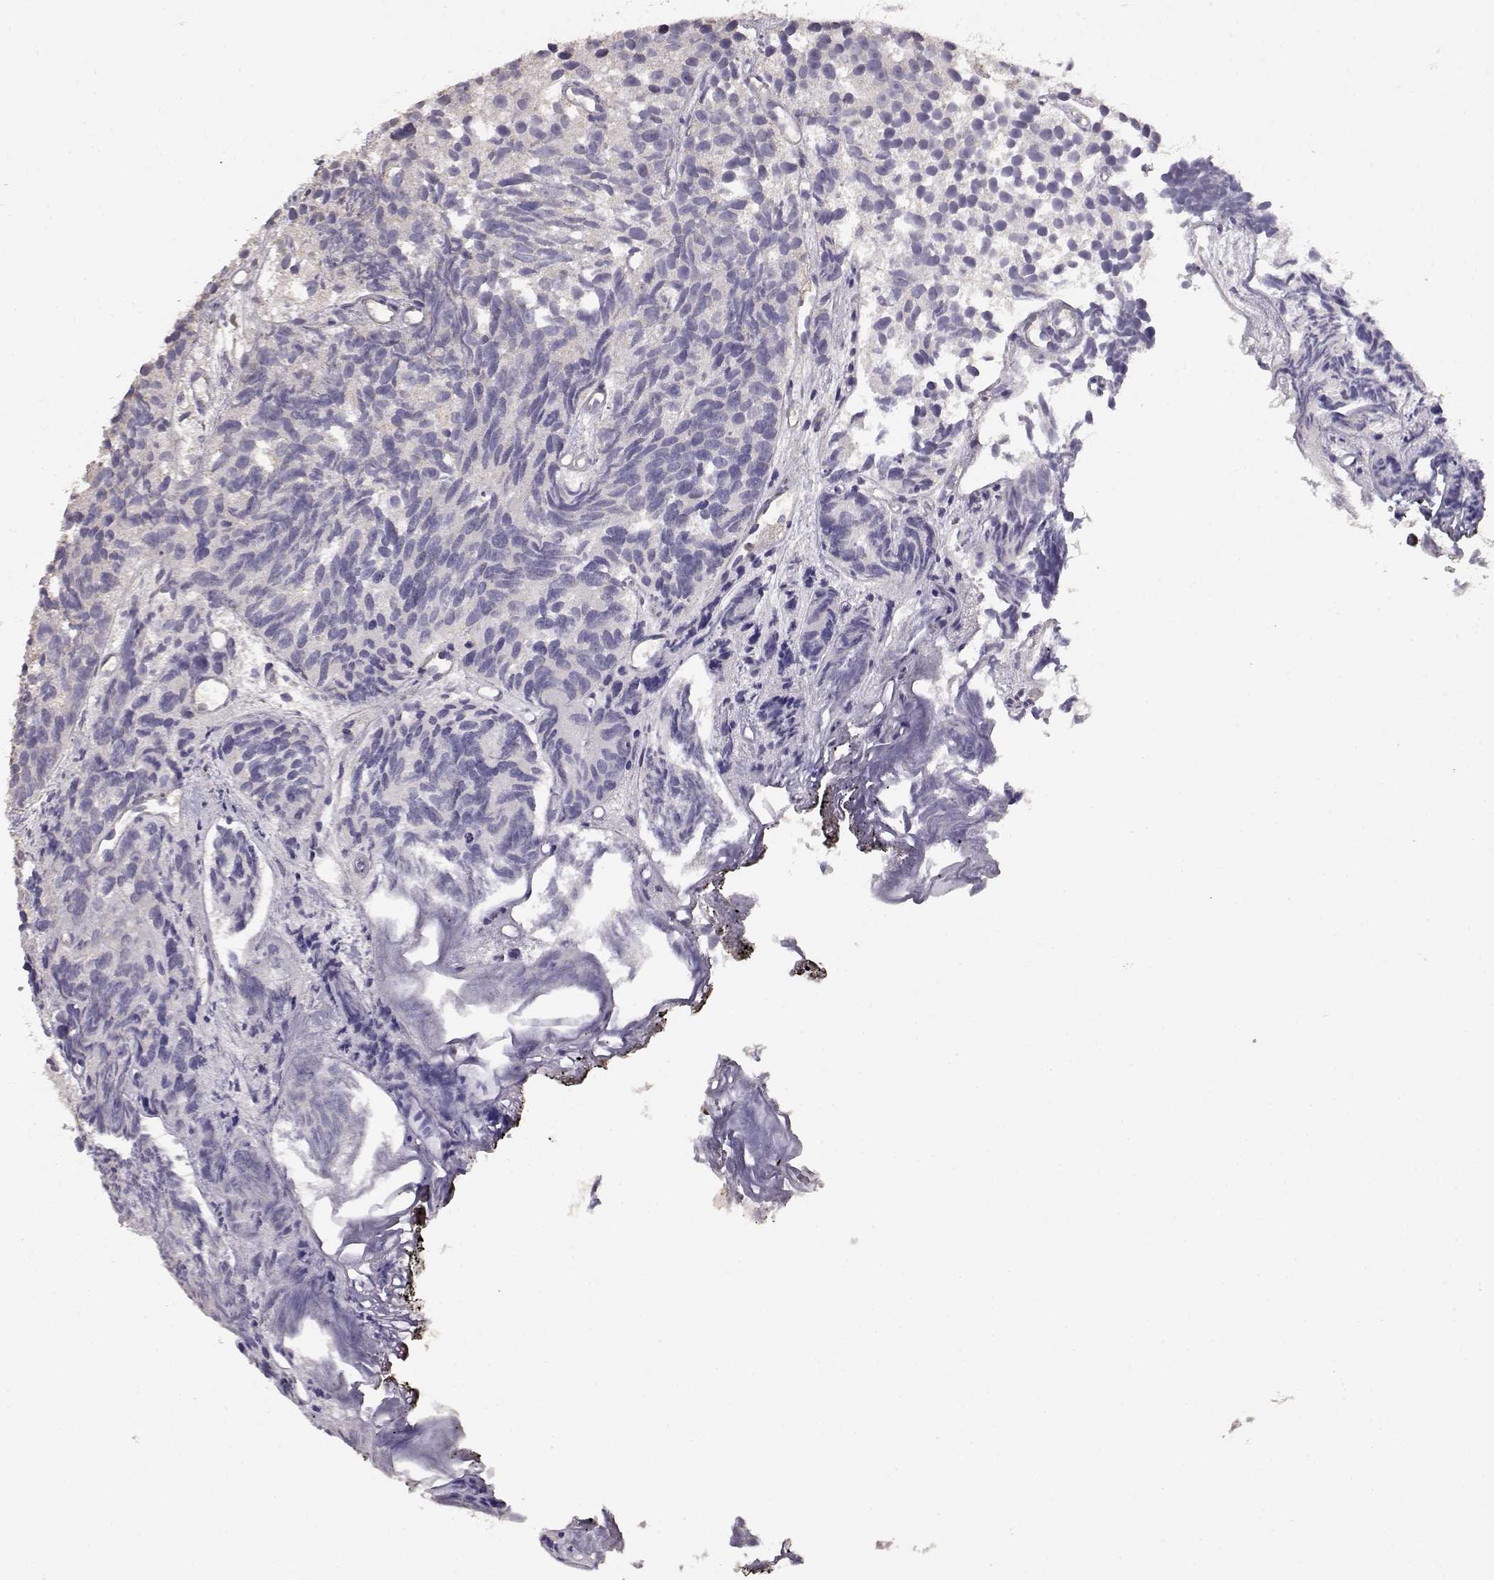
{"staining": {"intensity": "negative", "quantity": "none", "location": "none"}, "tissue": "prostate cancer", "cell_type": "Tumor cells", "image_type": "cancer", "snomed": [{"axis": "morphology", "description": "Adenocarcinoma, High grade"}, {"axis": "topography", "description": "Prostate"}], "caption": "Micrograph shows no protein staining in tumor cells of prostate adenocarcinoma (high-grade) tissue.", "gene": "TNFRSF10C", "patient": {"sex": "male", "age": 77}}